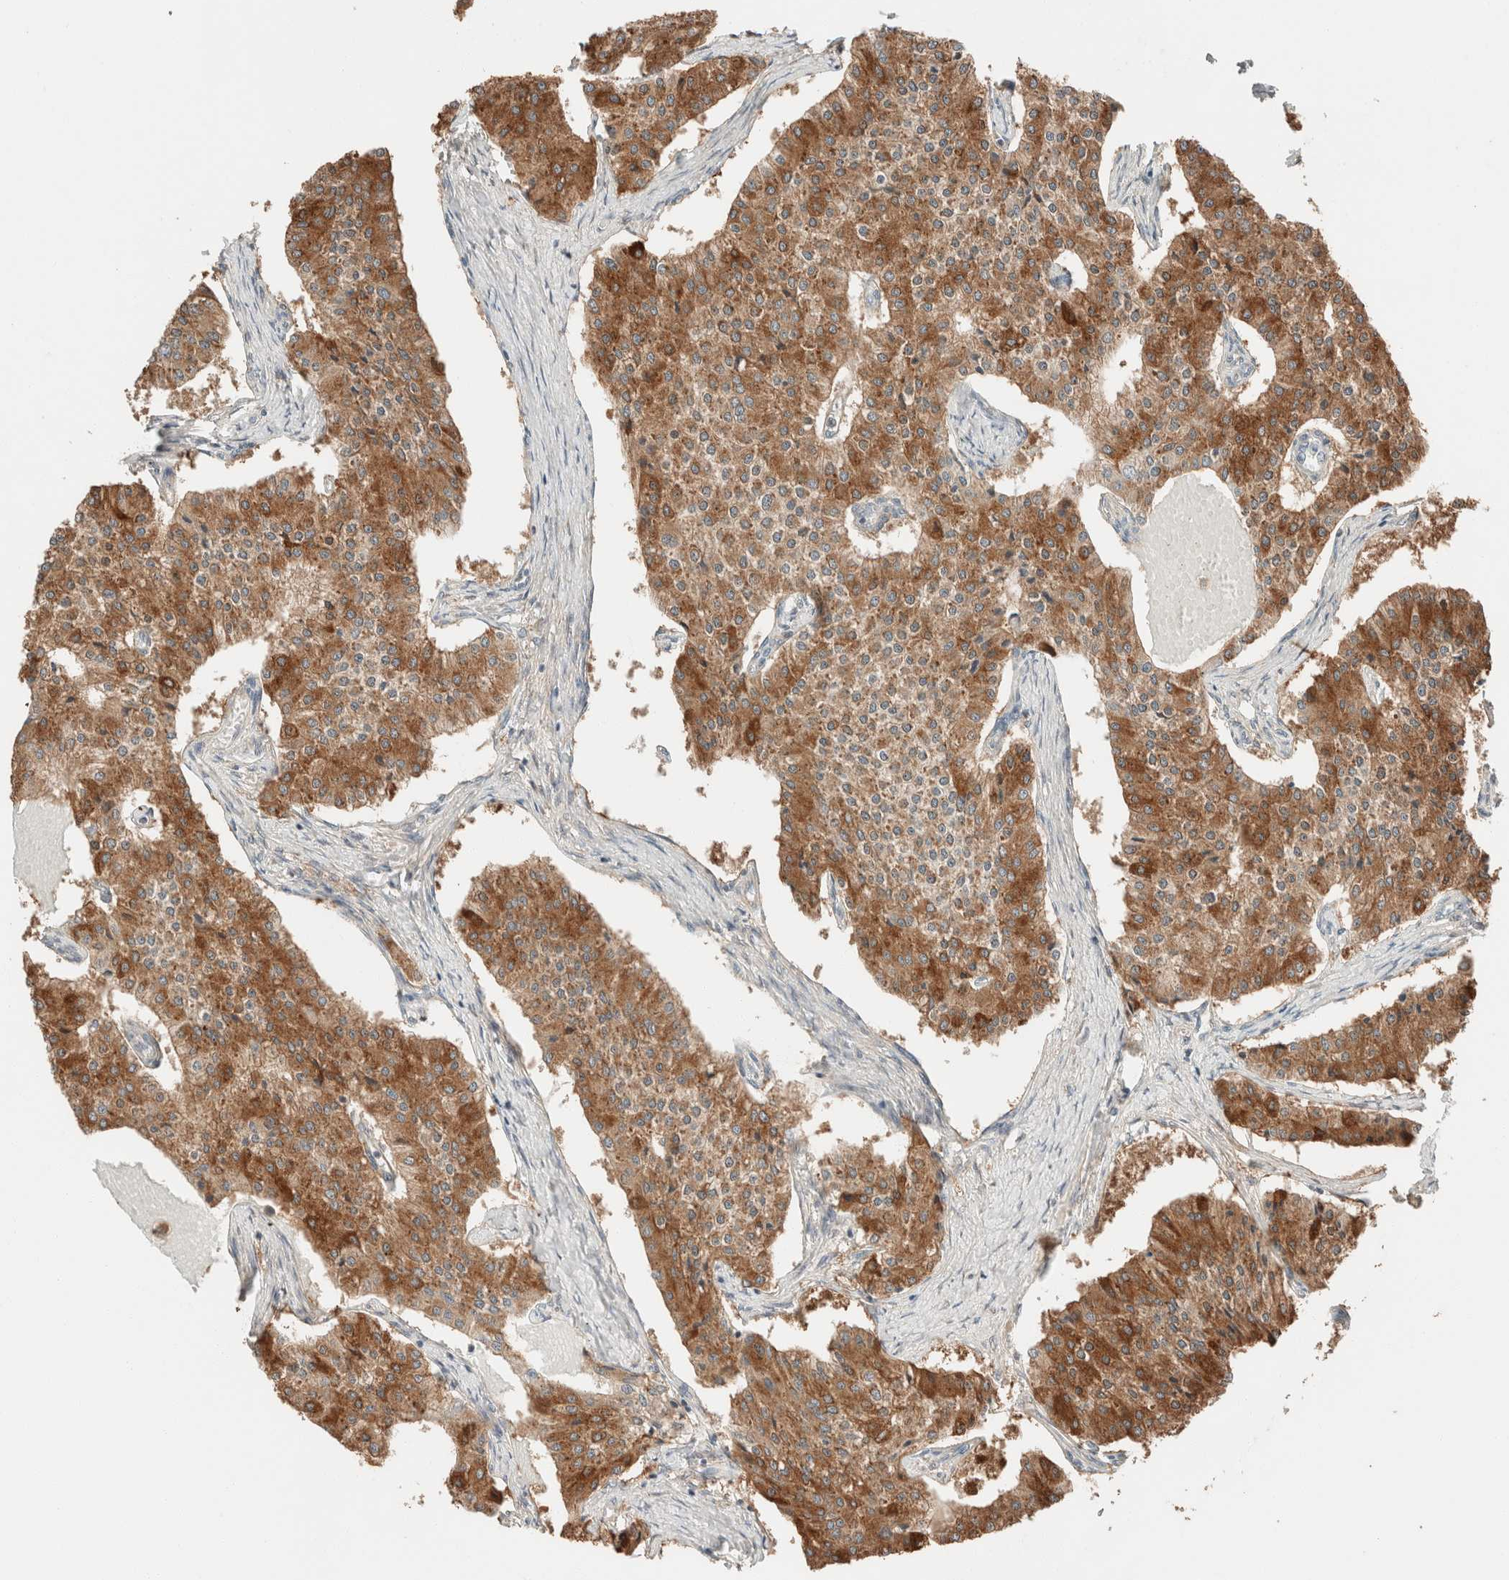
{"staining": {"intensity": "moderate", "quantity": ">75%", "location": "cytoplasmic/membranous"}, "tissue": "carcinoid", "cell_type": "Tumor cells", "image_type": "cancer", "snomed": [{"axis": "morphology", "description": "Carcinoid, malignant, NOS"}, {"axis": "topography", "description": "Colon"}], "caption": "Carcinoid tissue exhibits moderate cytoplasmic/membranous staining in approximately >75% of tumor cells, visualized by immunohistochemistry. Using DAB (brown) and hematoxylin (blue) stains, captured at high magnification using brightfield microscopy.", "gene": "PCM1", "patient": {"sex": "female", "age": 52}}